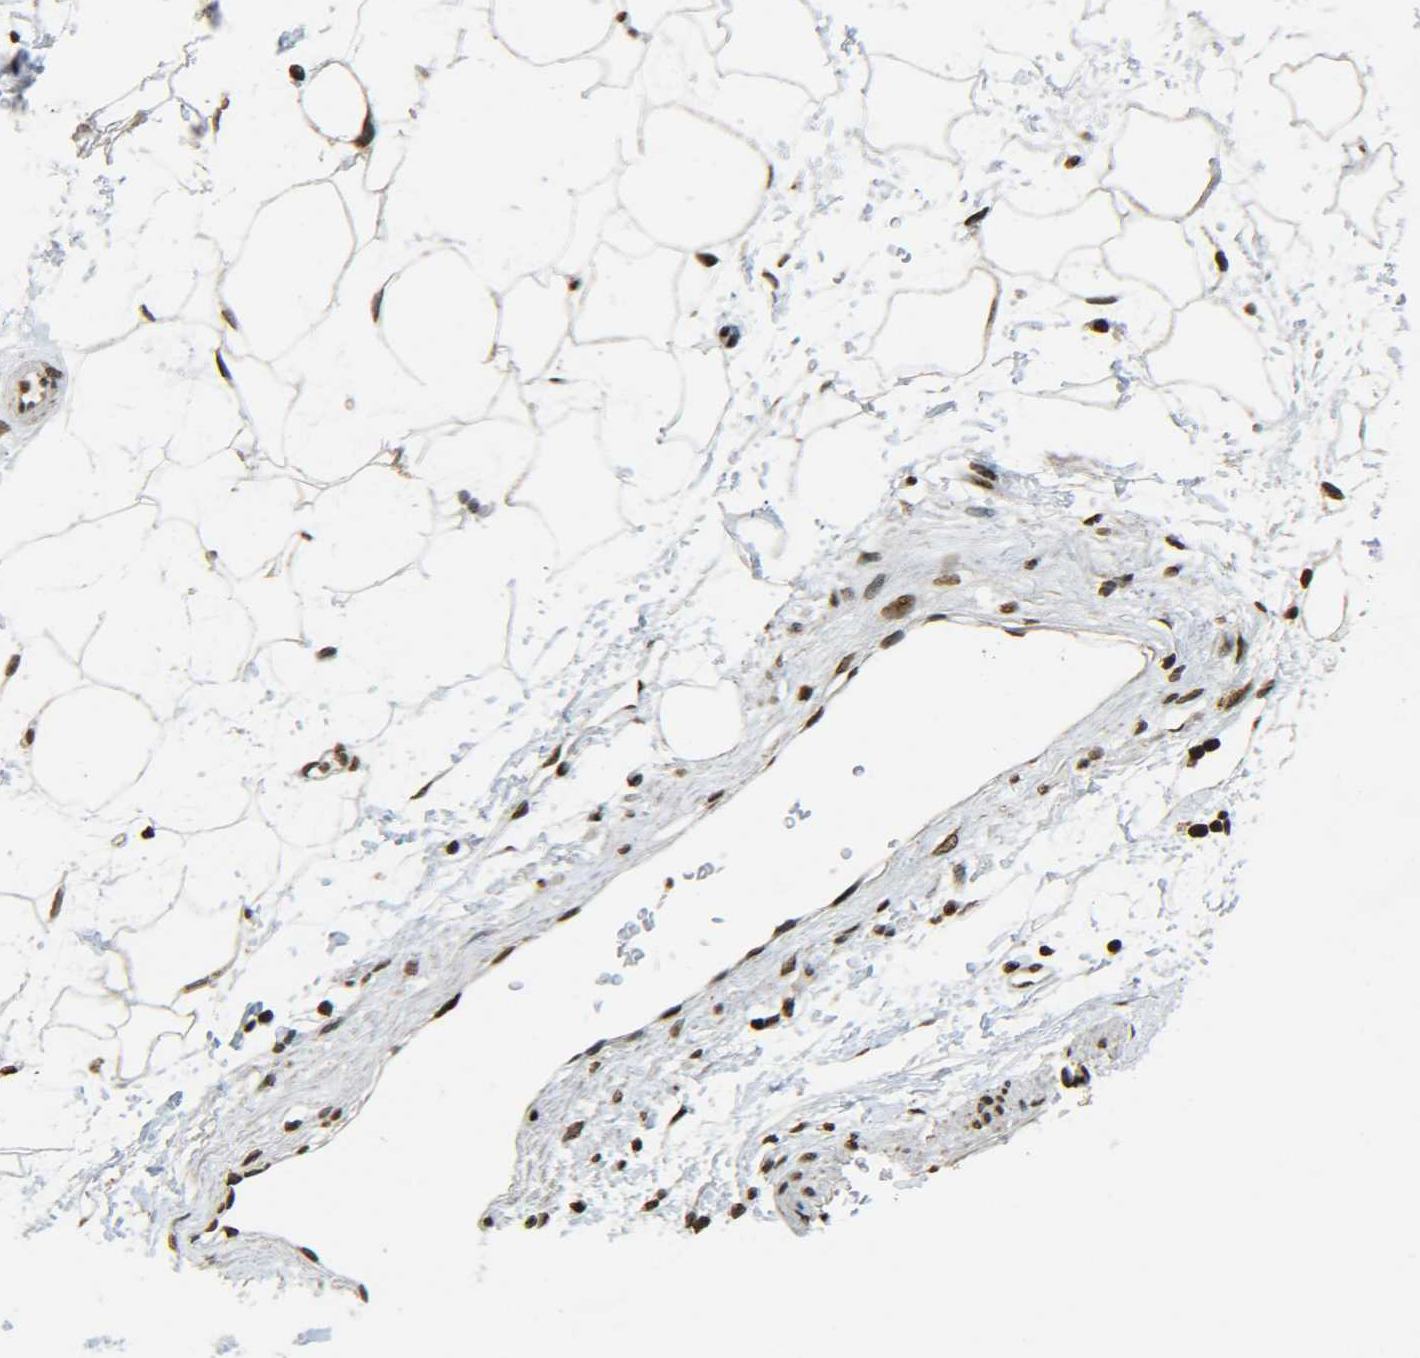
{"staining": {"intensity": "strong", "quantity": ">75%", "location": "nuclear"}, "tissue": "adipose tissue", "cell_type": "Adipocytes", "image_type": "normal", "snomed": [{"axis": "morphology", "description": "Normal tissue, NOS"}, {"axis": "topography", "description": "Soft tissue"}], "caption": "High-power microscopy captured an immunohistochemistry (IHC) image of benign adipose tissue, revealing strong nuclear positivity in approximately >75% of adipocytes.", "gene": "NEUROG2", "patient": {"sex": "male", "age": 72}}